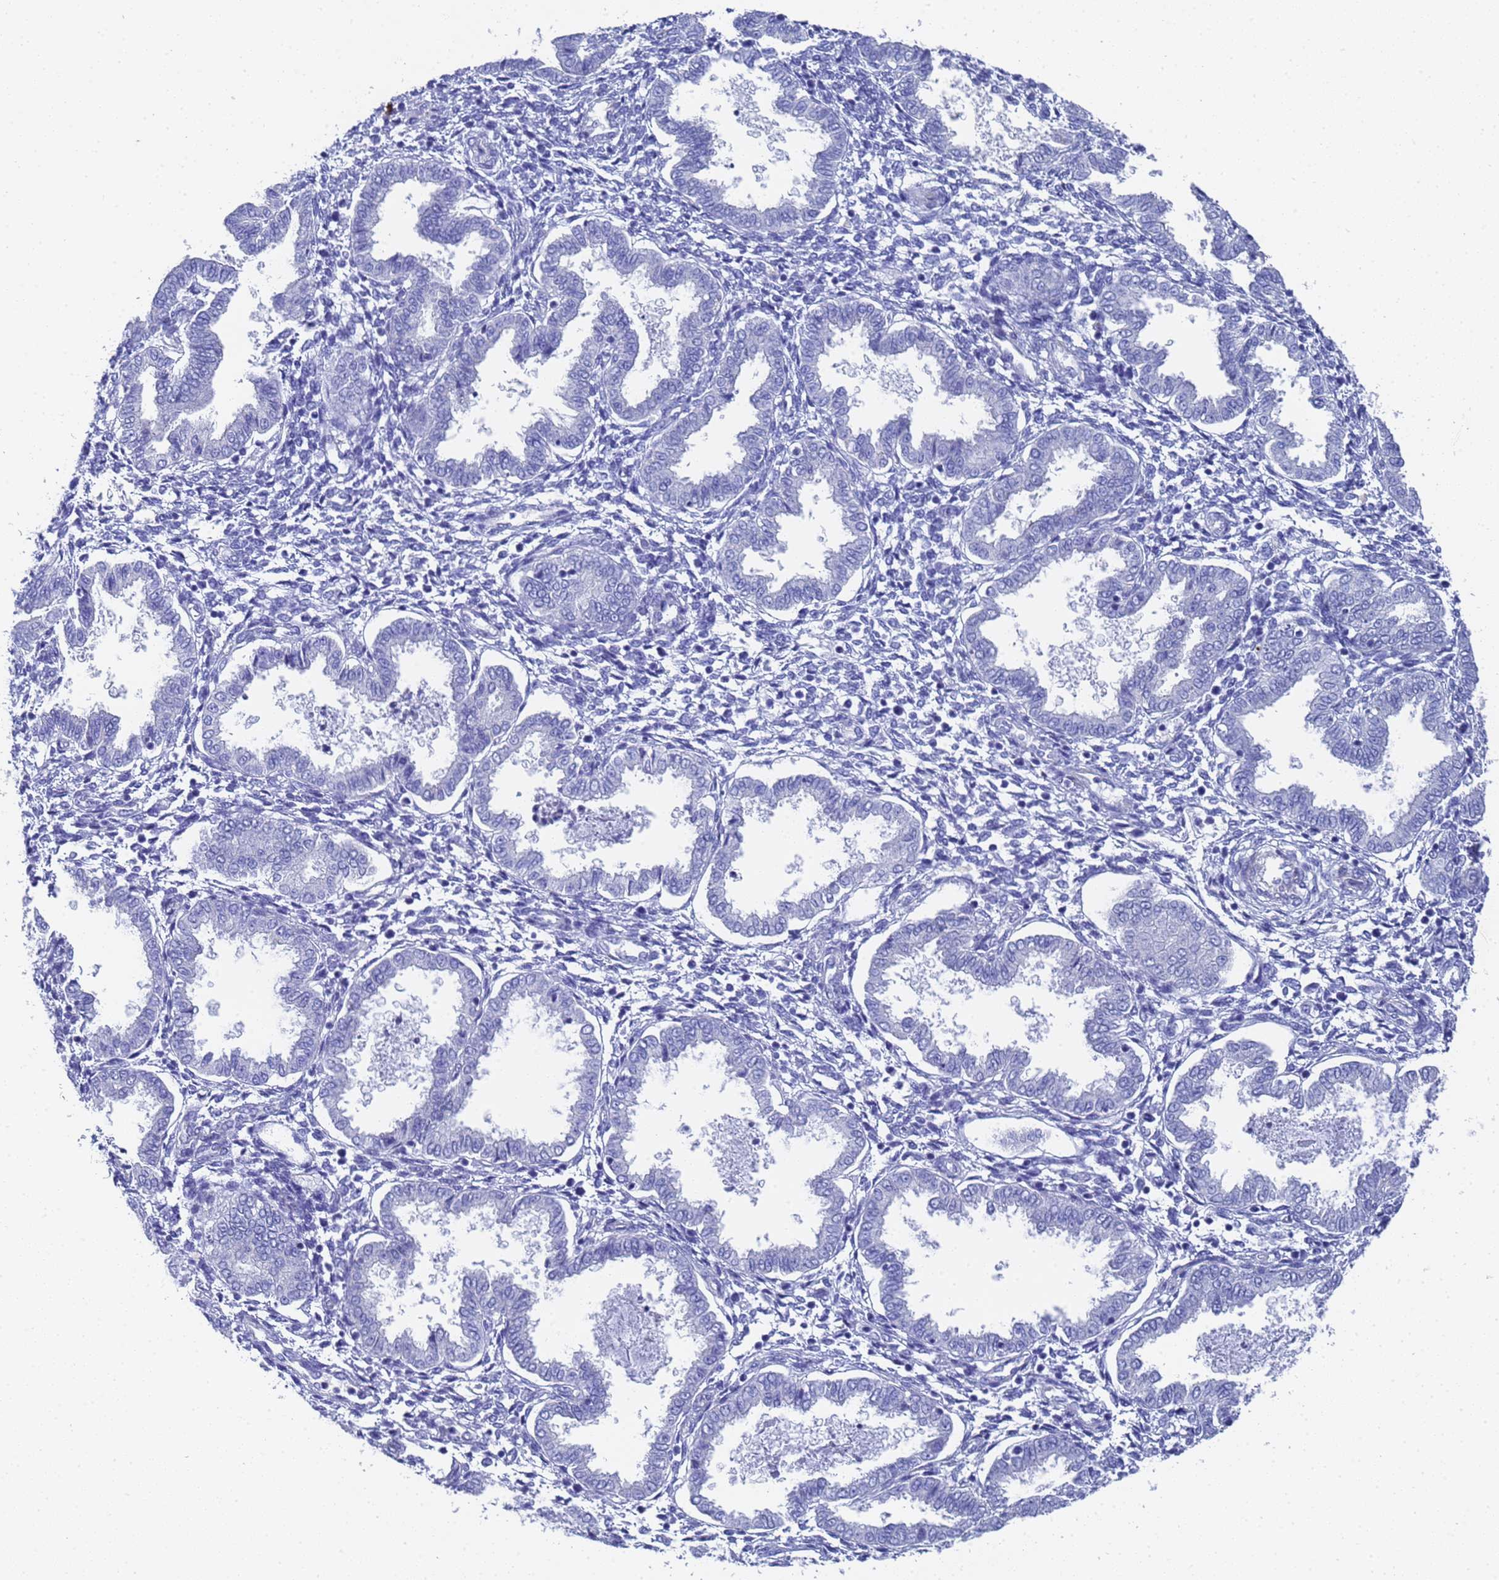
{"staining": {"intensity": "negative", "quantity": "none", "location": "none"}, "tissue": "endometrium", "cell_type": "Cells in endometrial stroma", "image_type": "normal", "snomed": [{"axis": "morphology", "description": "Normal tissue, NOS"}, {"axis": "topography", "description": "Endometrium"}], "caption": "High power microscopy photomicrograph of an immunohistochemistry (IHC) micrograph of unremarkable endometrium, revealing no significant staining in cells in endometrial stroma.", "gene": "ENSG00000198211", "patient": {"sex": "female", "age": 33}}